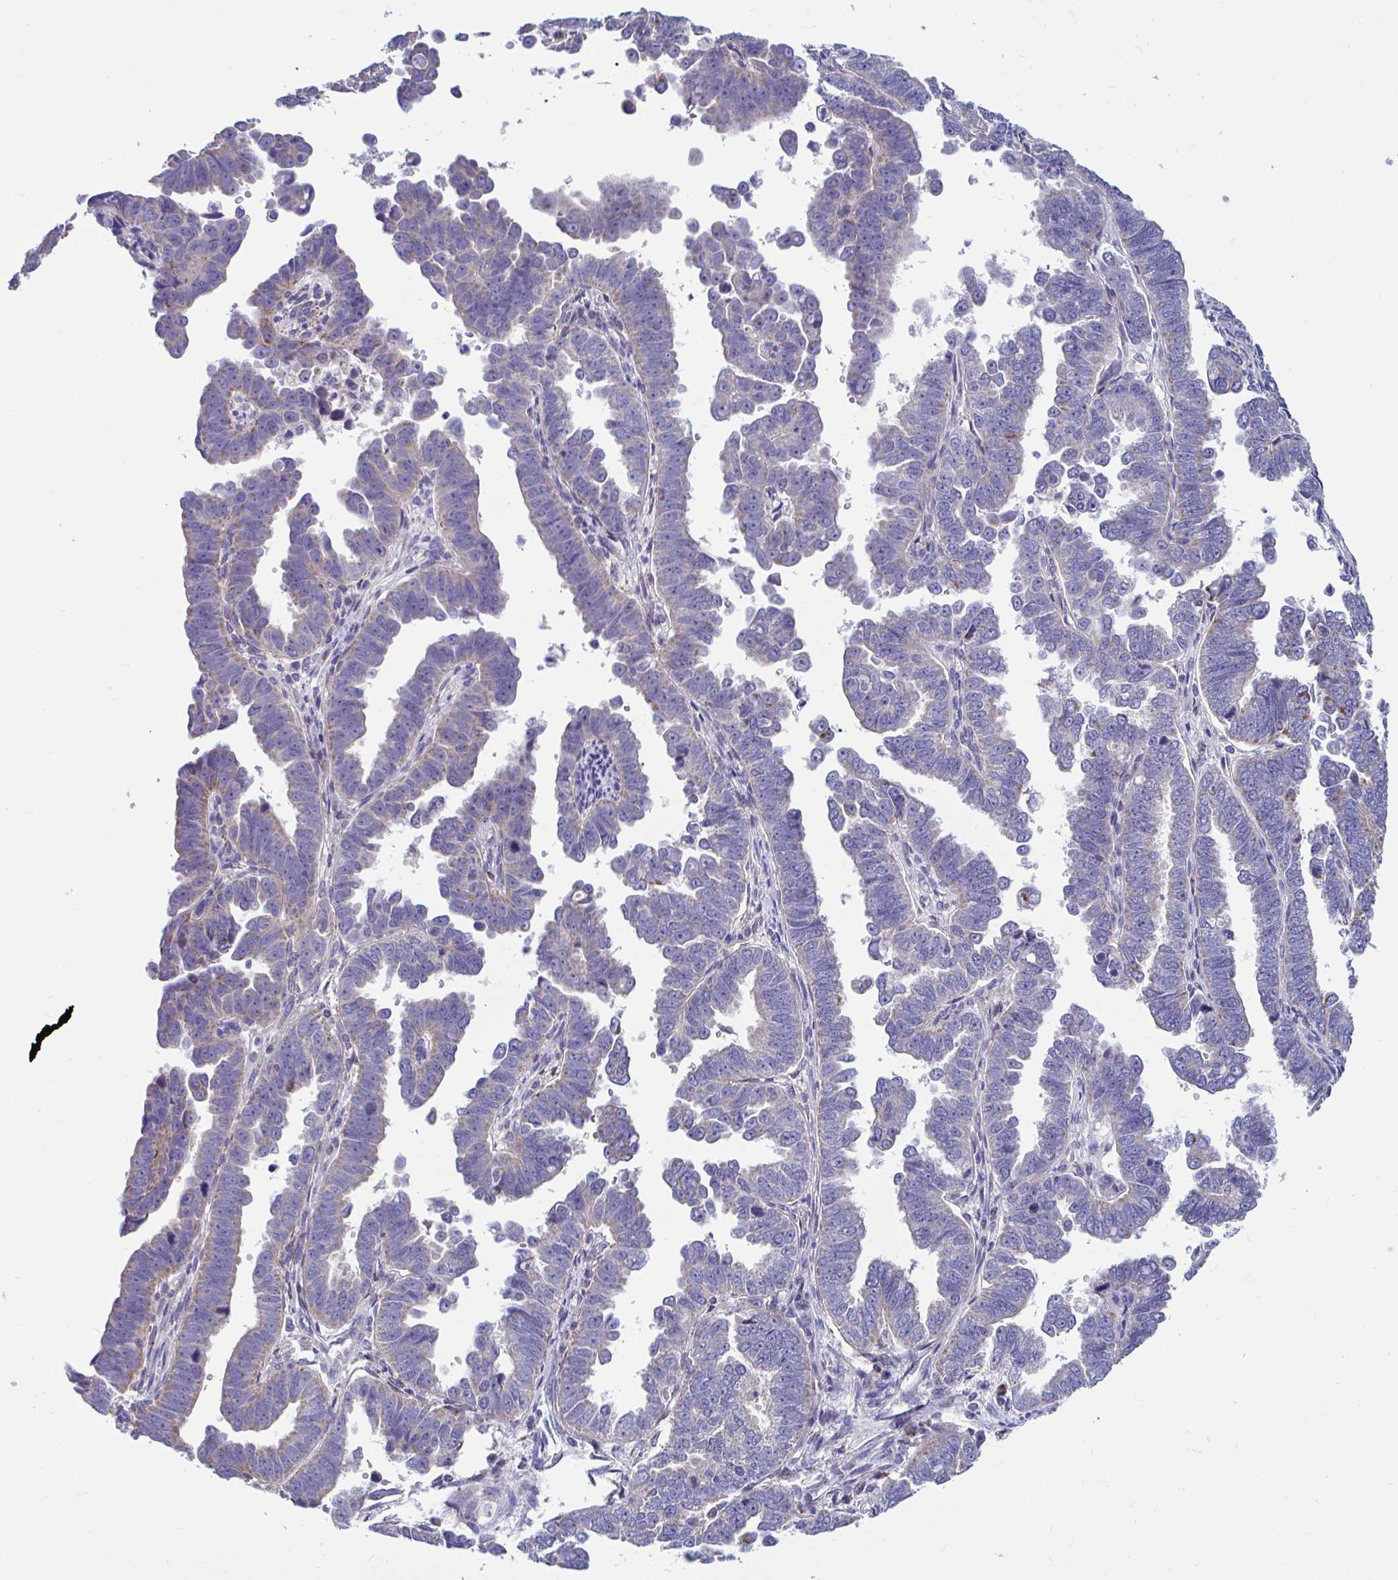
{"staining": {"intensity": "weak", "quantity": "<25%", "location": "cytoplasmic/membranous"}, "tissue": "endometrial cancer", "cell_type": "Tumor cells", "image_type": "cancer", "snomed": [{"axis": "morphology", "description": "Adenocarcinoma, NOS"}, {"axis": "topography", "description": "Endometrium"}], "caption": "Immunohistochemical staining of human endometrial cancer (adenocarcinoma) shows no significant expression in tumor cells.", "gene": "OR13A1", "patient": {"sex": "female", "age": 75}}